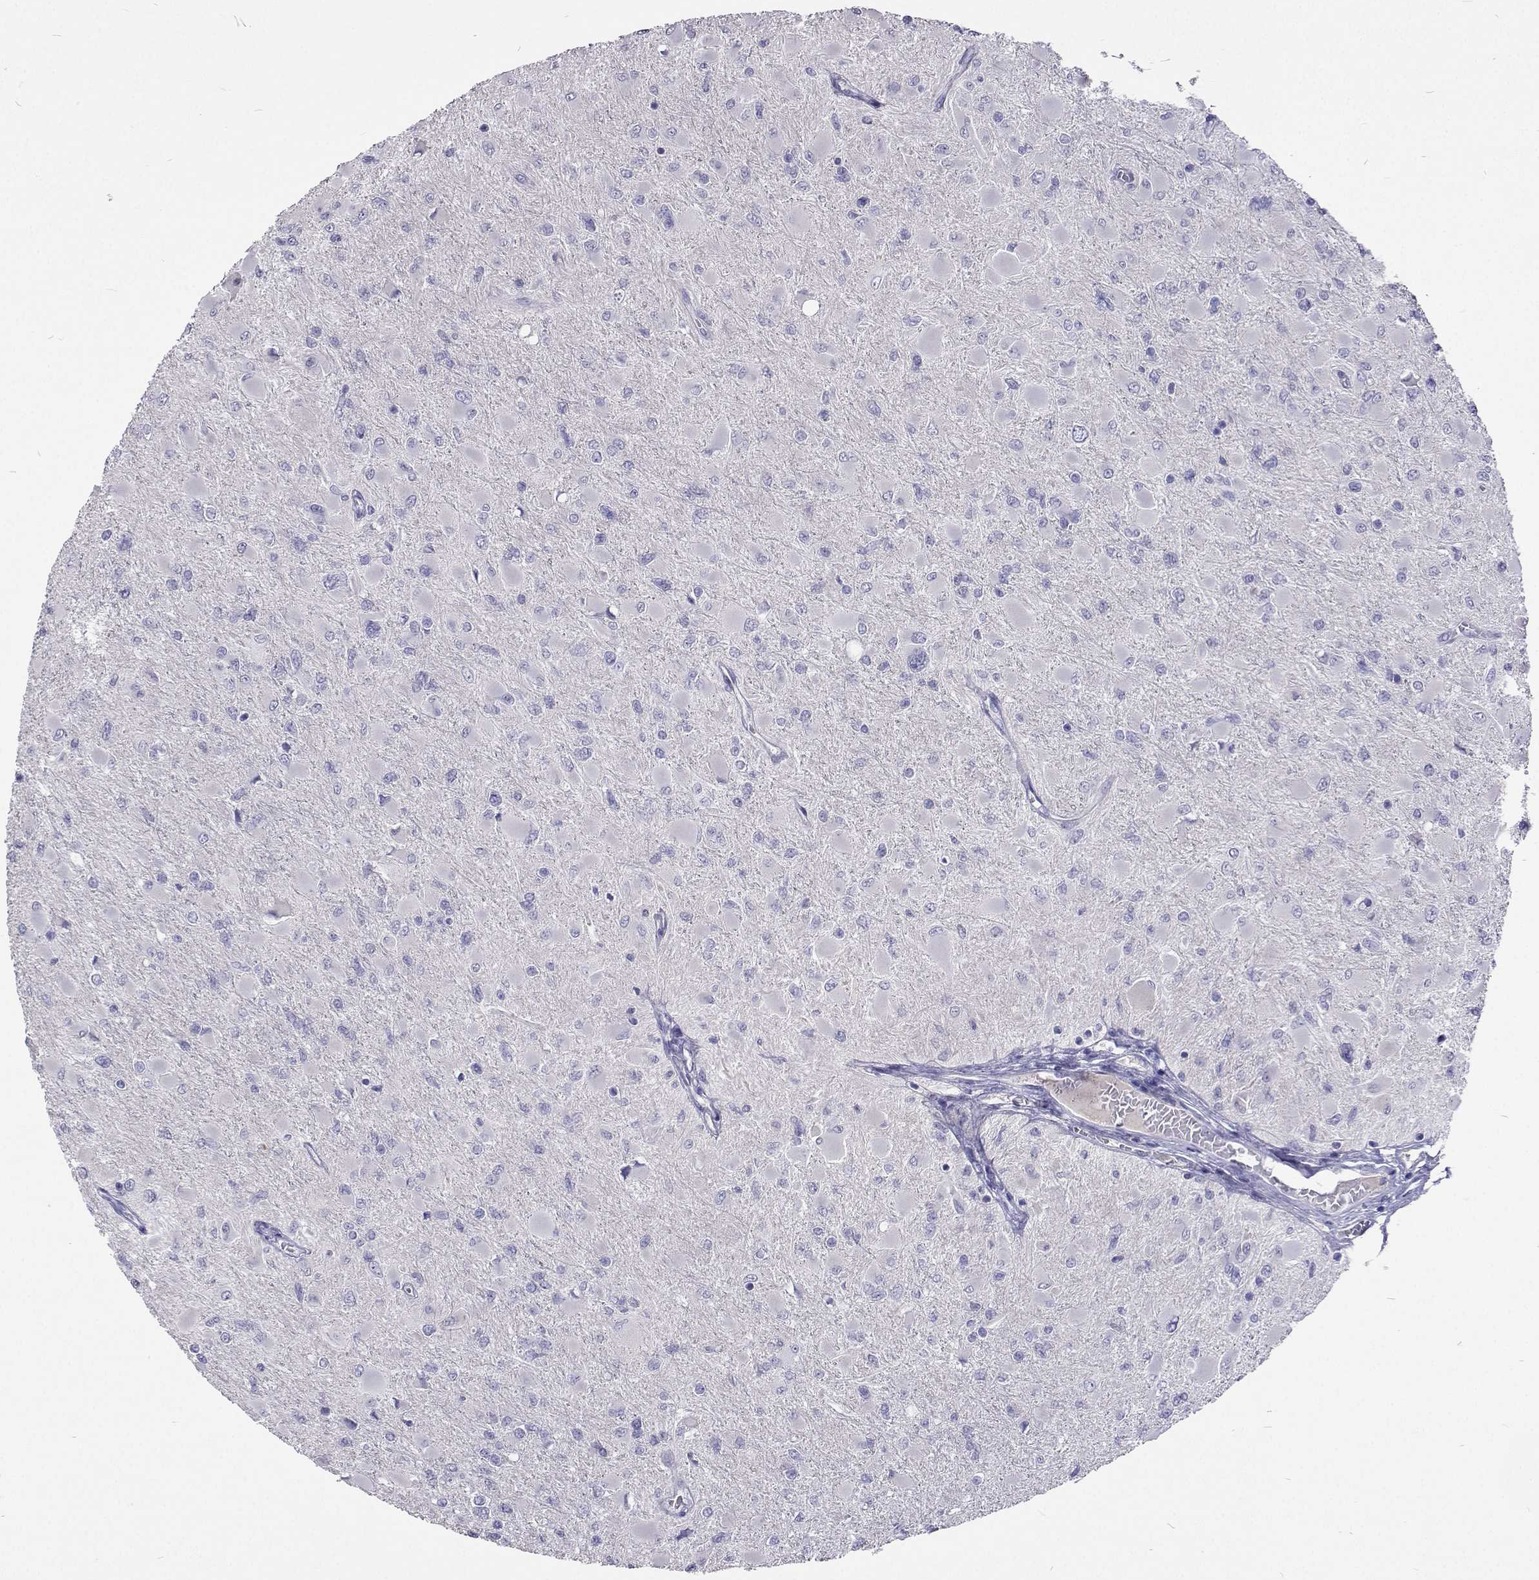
{"staining": {"intensity": "negative", "quantity": "none", "location": "none"}, "tissue": "glioma", "cell_type": "Tumor cells", "image_type": "cancer", "snomed": [{"axis": "morphology", "description": "Glioma, malignant, High grade"}, {"axis": "topography", "description": "Cerebral cortex"}], "caption": "Malignant high-grade glioma stained for a protein using IHC exhibits no positivity tumor cells.", "gene": "CFAP44", "patient": {"sex": "female", "age": 36}}